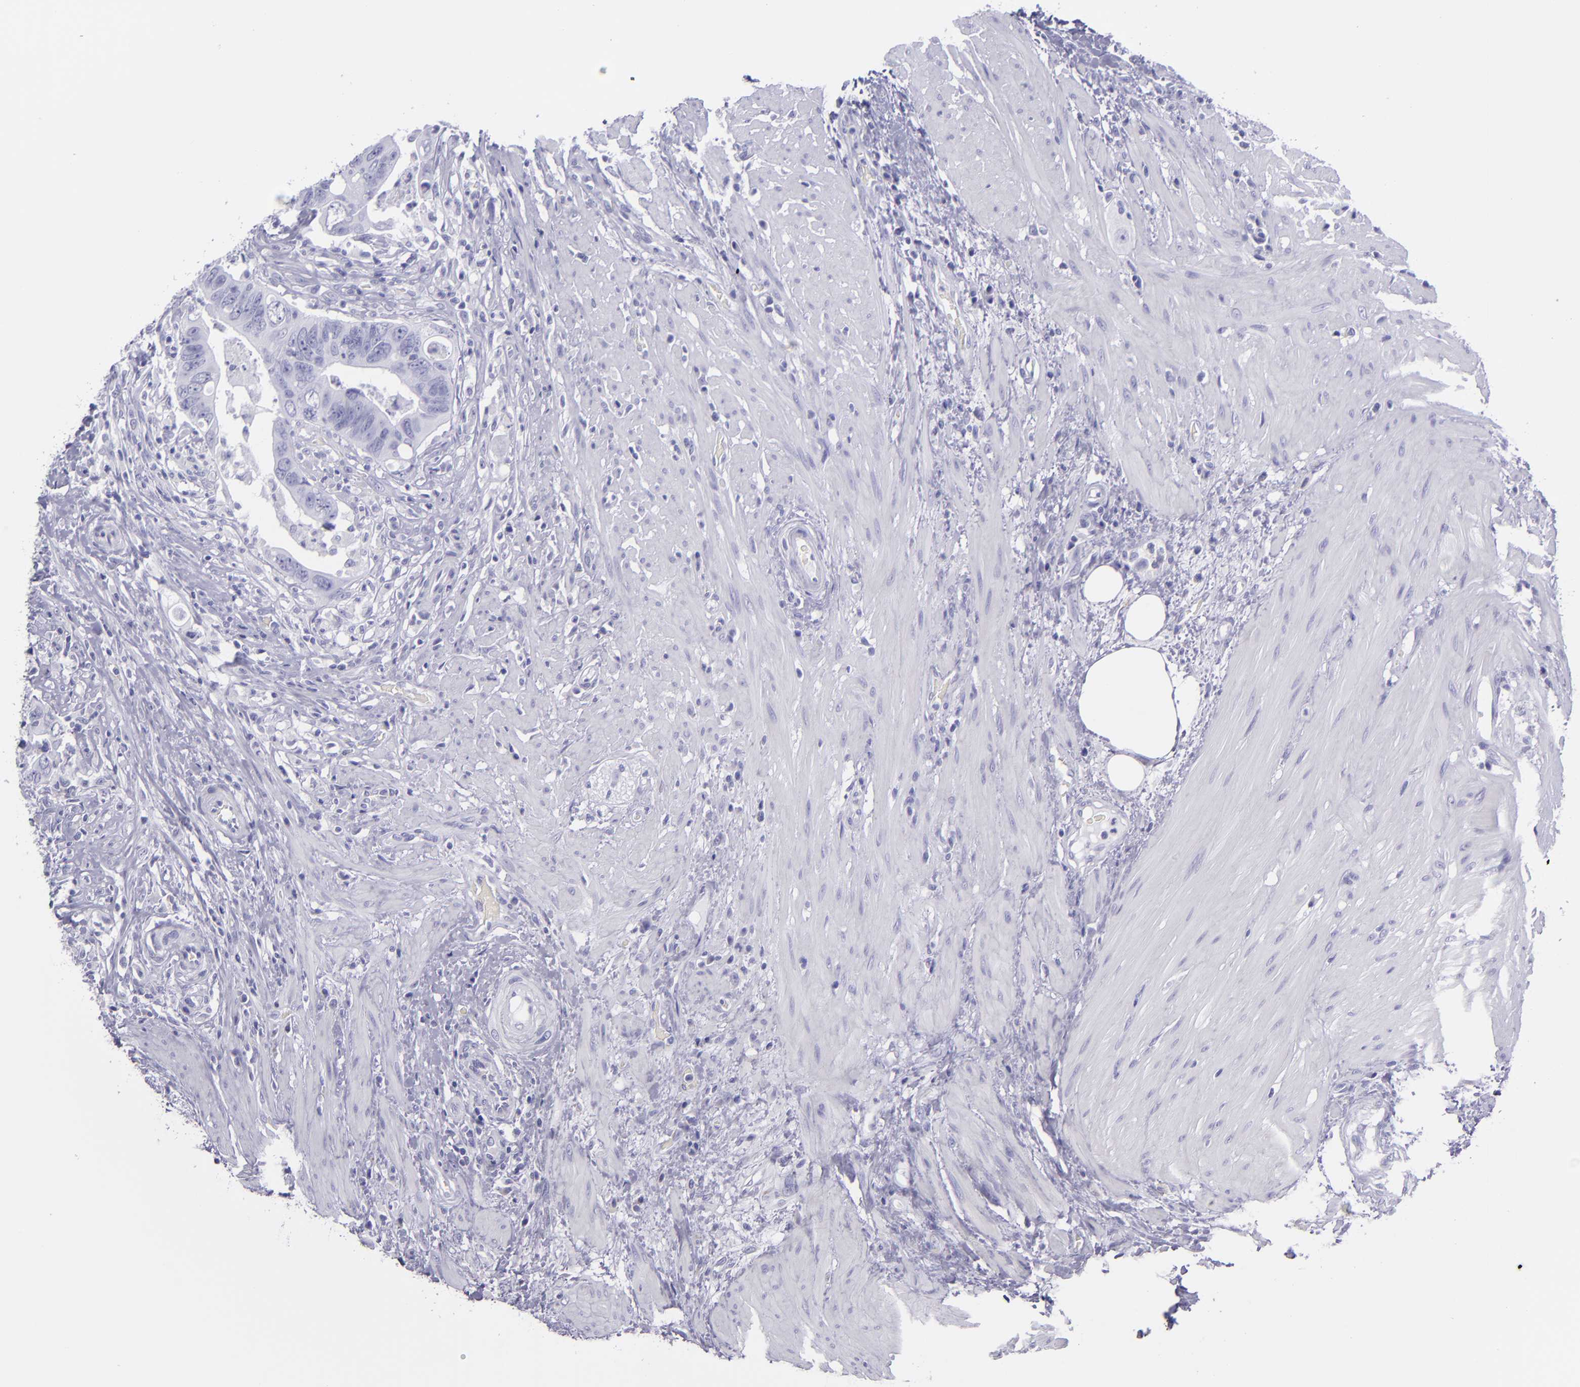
{"staining": {"intensity": "negative", "quantity": "none", "location": "none"}, "tissue": "colorectal cancer", "cell_type": "Tumor cells", "image_type": "cancer", "snomed": [{"axis": "morphology", "description": "Adenocarcinoma, NOS"}, {"axis": "topography", "description": "Rectum"}], "caption": "DAB (3,3'-diaminobenzidine) immunohistochemical staining of human colorectal cancer demonstrates no significant positivity in tumor cells. The staining is performed using DAB (3,3'-diaminobenzidine) brown chromogen with nuclei counter-stained in using hematoxylin.", "gene": "MUC5AC", "patient": {"sex": "male", "age": 53}}